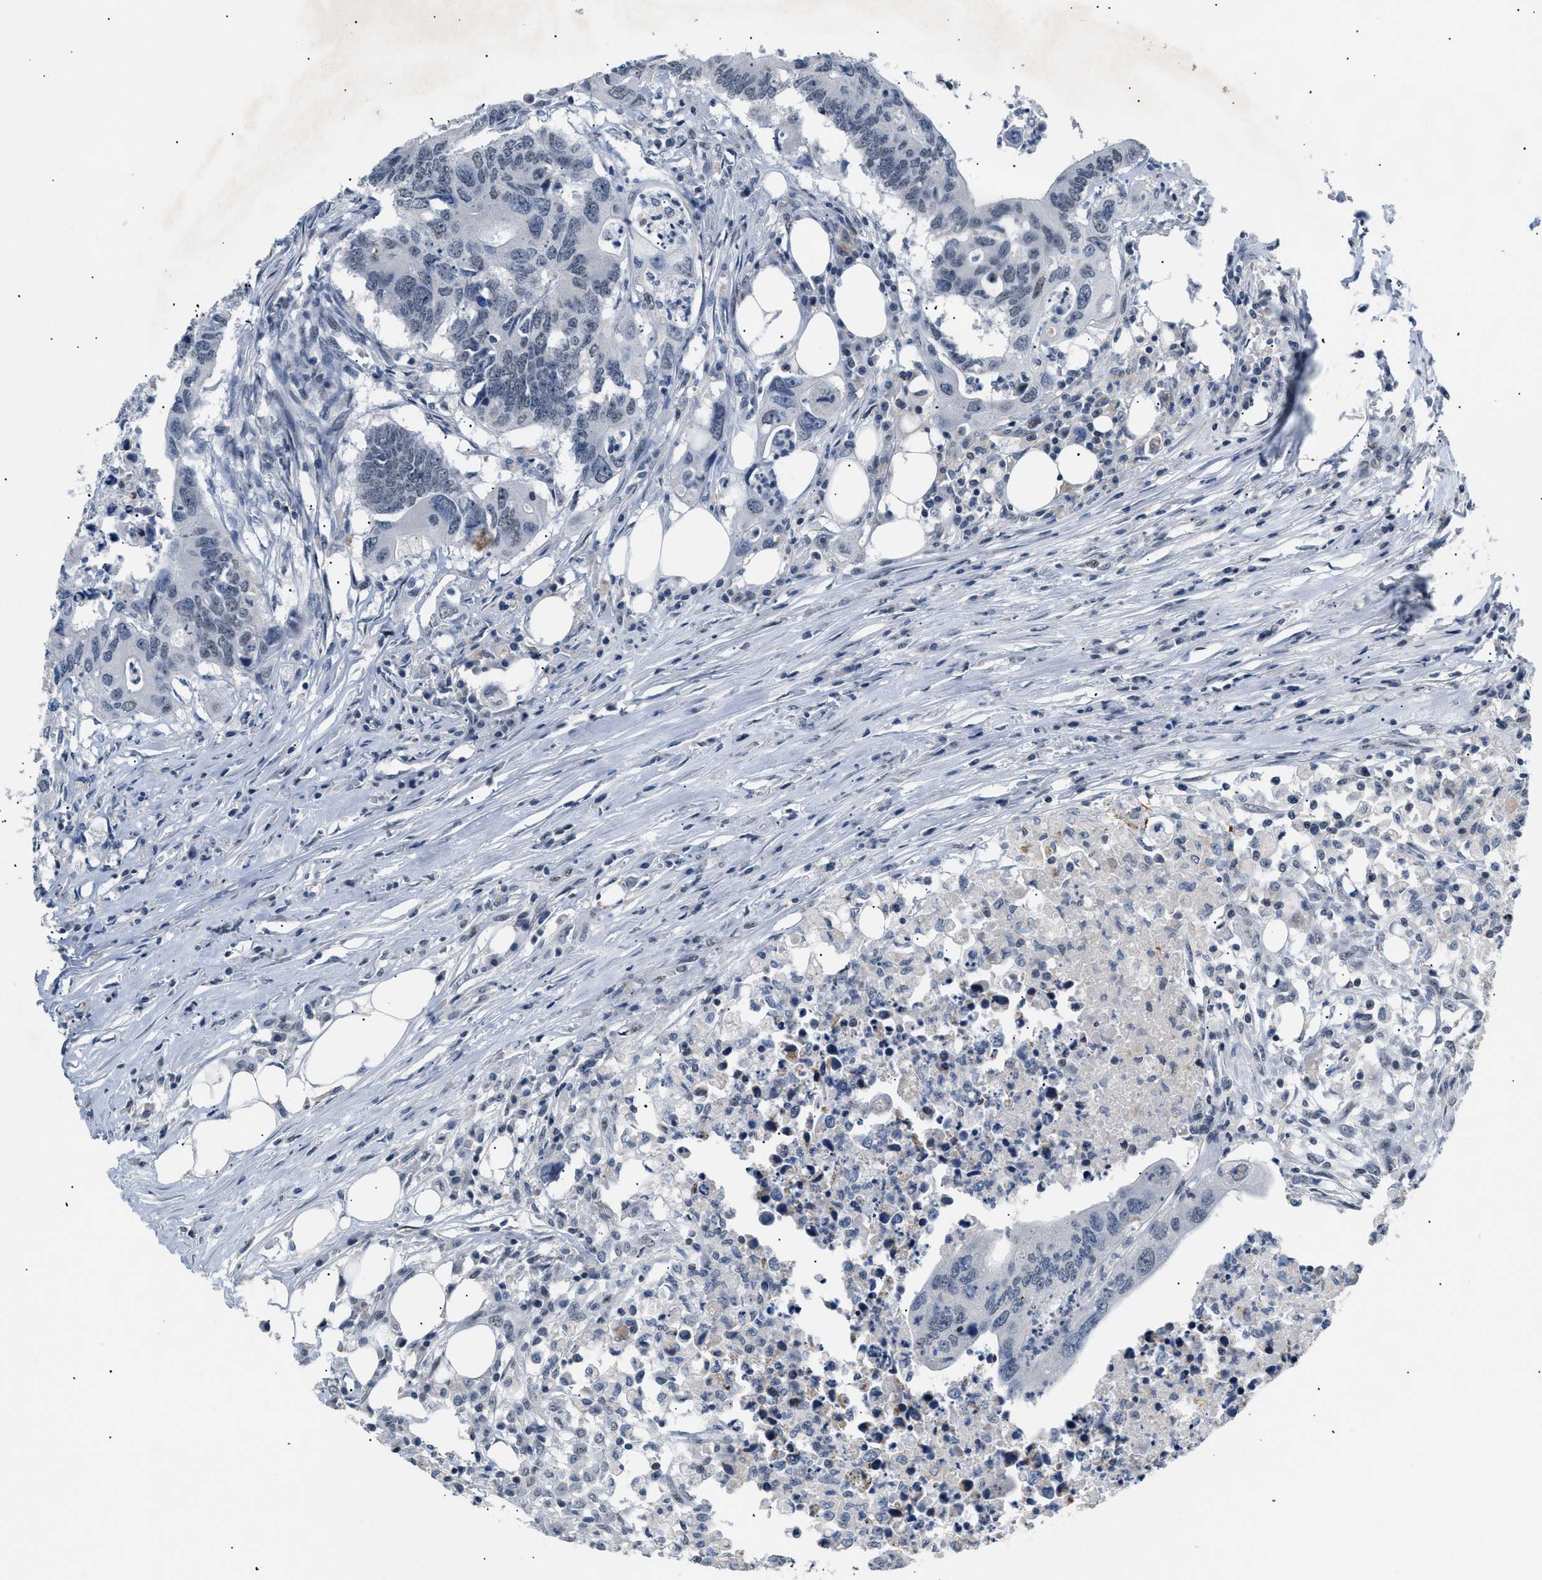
{"staining": {"intensity": "weak", "quantity": "<25%", "location": "nuclear"}, "tissue": "colorectal cancer", "cell_type": "Tumor cells", "image_type": "cancer", "snomed": [{"axis": "morphology", "description": "Adenocarcinoma, NOS"}, {"axis": "topography", "description": "Colon"}], "caption": "The micrograph demonstrates no significant staining in tumor cells of colorectal cancer (adenocarcinoma). (Immunohistochemistry (ihc), brightfield microscopy, high magnification).", "gene": "KCNC3", "patient": {"sex": "male", "age": 71}}